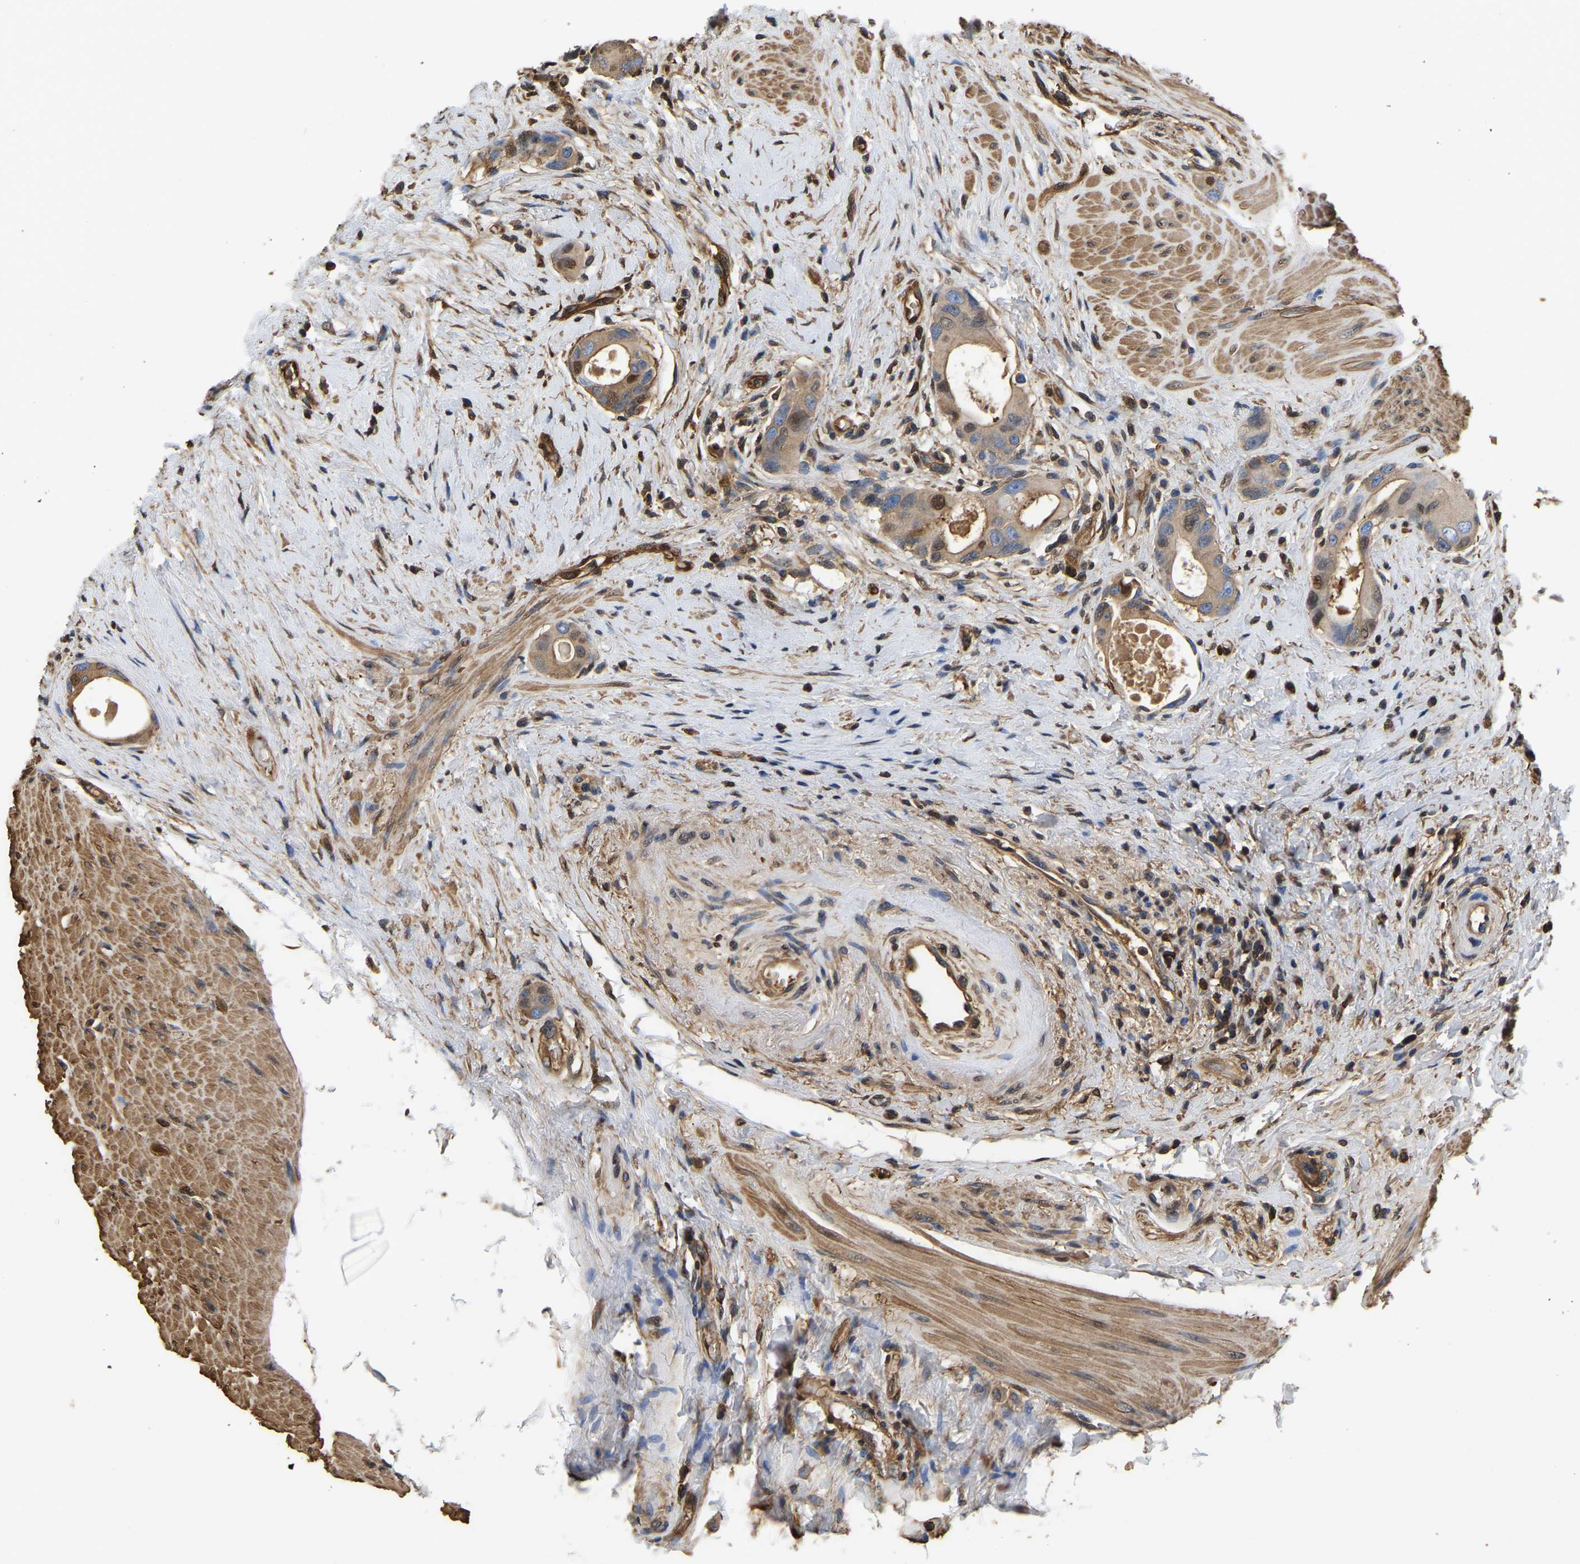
{"staining": {"intensity": "moderate", "quantity": ">75%", "location": "cytoplasmic/membranous,nuclear"}, "tissue": "colorectal cancer", "cell_type": "Tumor cells", "image_type": "cancer", "snomed": [{"axis": "morphology", "description": "Adenocarcinoma, NOS"}, {"axis": "topography", "description": "Rectum"}], "caption": "A micrograph showing moderate cytoplasmic/membranous and nuclear positivity in approximately >75% of tumor cells in colorectal cancer (adenocarcinoma), as visualized by brown immunohistochemical staining.", "gene": "LDHB", "patient": {"sex": "male", "age": 51}}